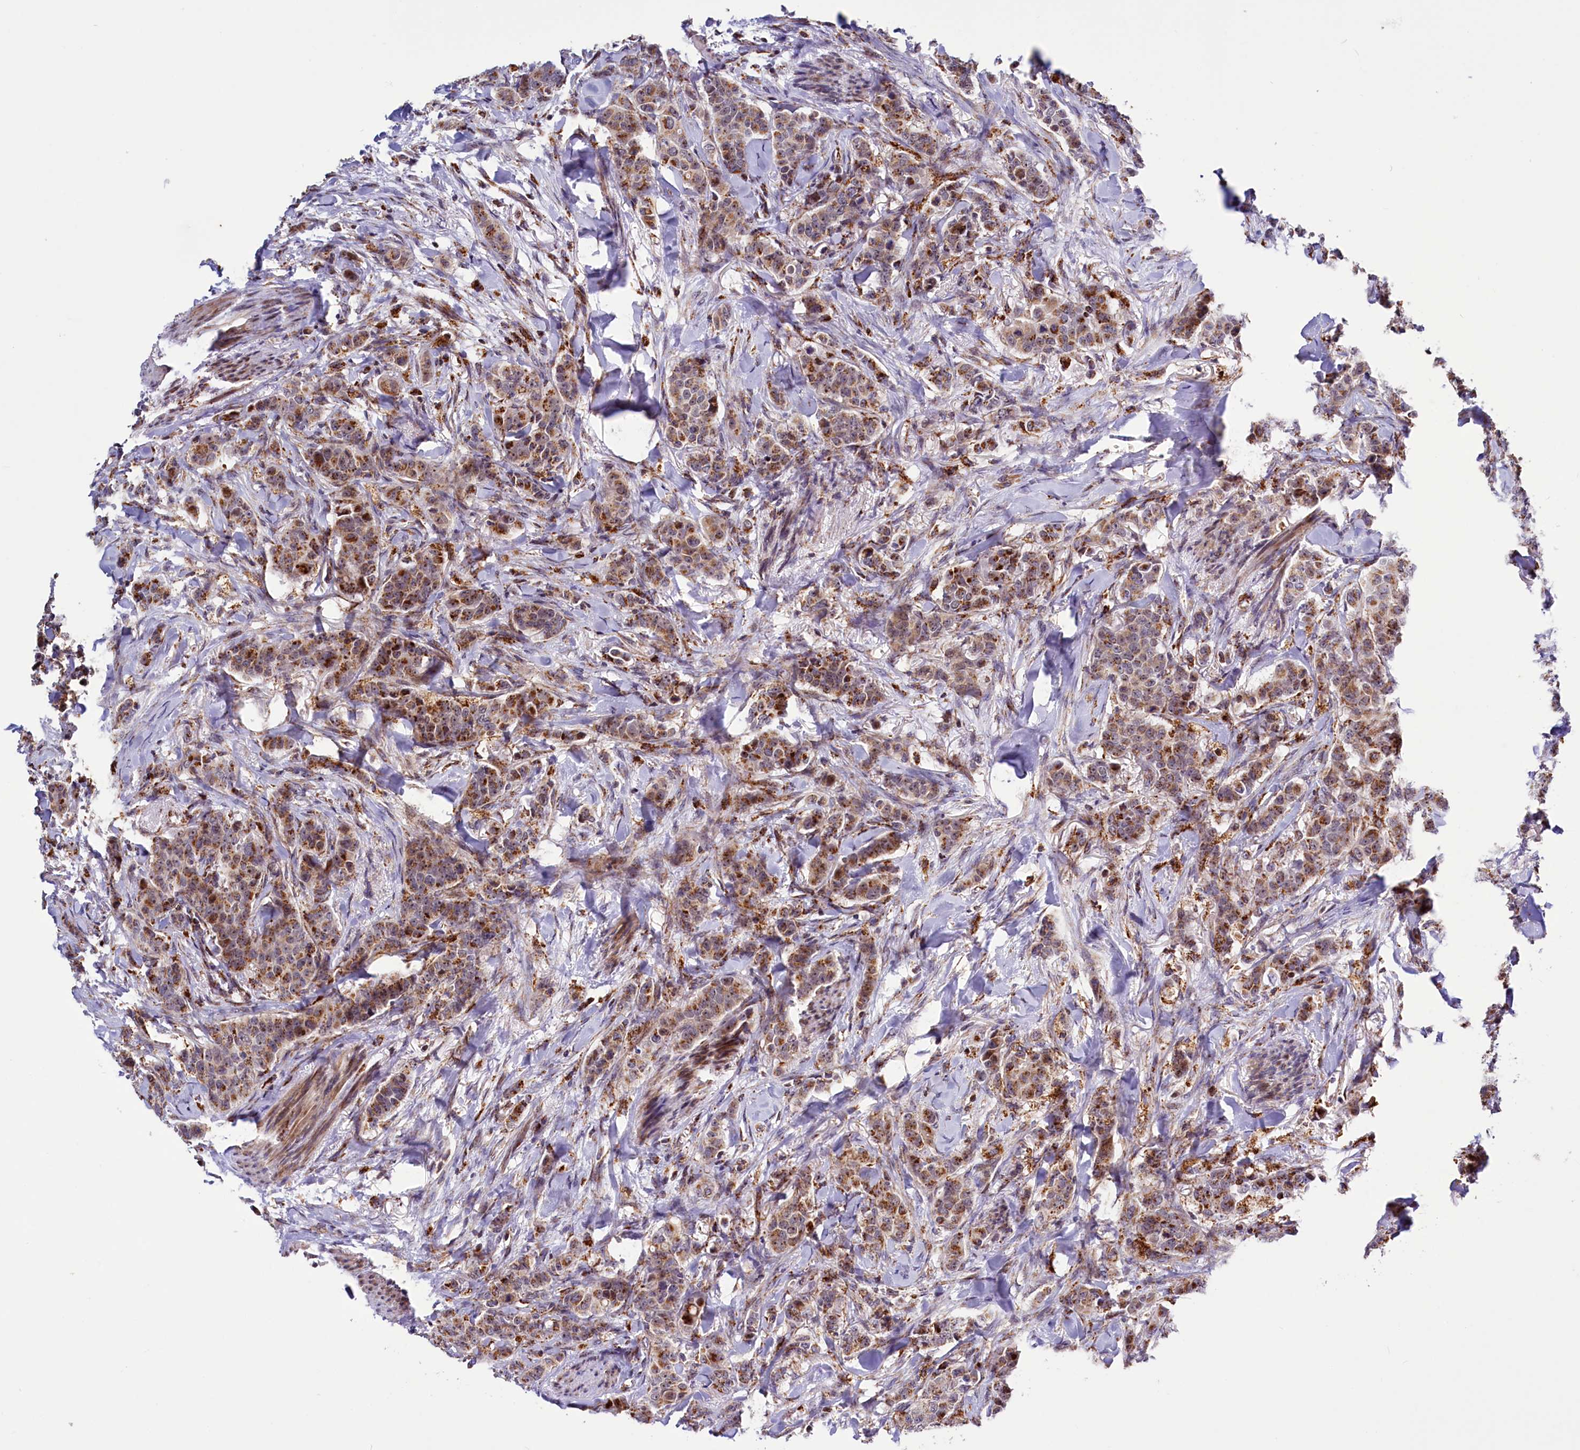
{"staining": {"intensity": "moderate", "quantity": ">75%", "location": "cytoplasmic/membranous"}, "tissue": "breast cancer", "cell_type": "Tumor cells", "image_type": "cancer", "snomed": [{"axis": "morphology", "description": "Duct carcinoma"}, {"axis": "topography", "description": "Breast"}], "caption": "Immunohistochemistry (DAB) staining of human breast cancer (infiltrating ductal carcinoma) reveals moderate cytoplasmic/membranous protein positivity in about >75% of tumor cells.", "gene": "DYNC2H1", "patient": {"sex": "female", "age": 40}}